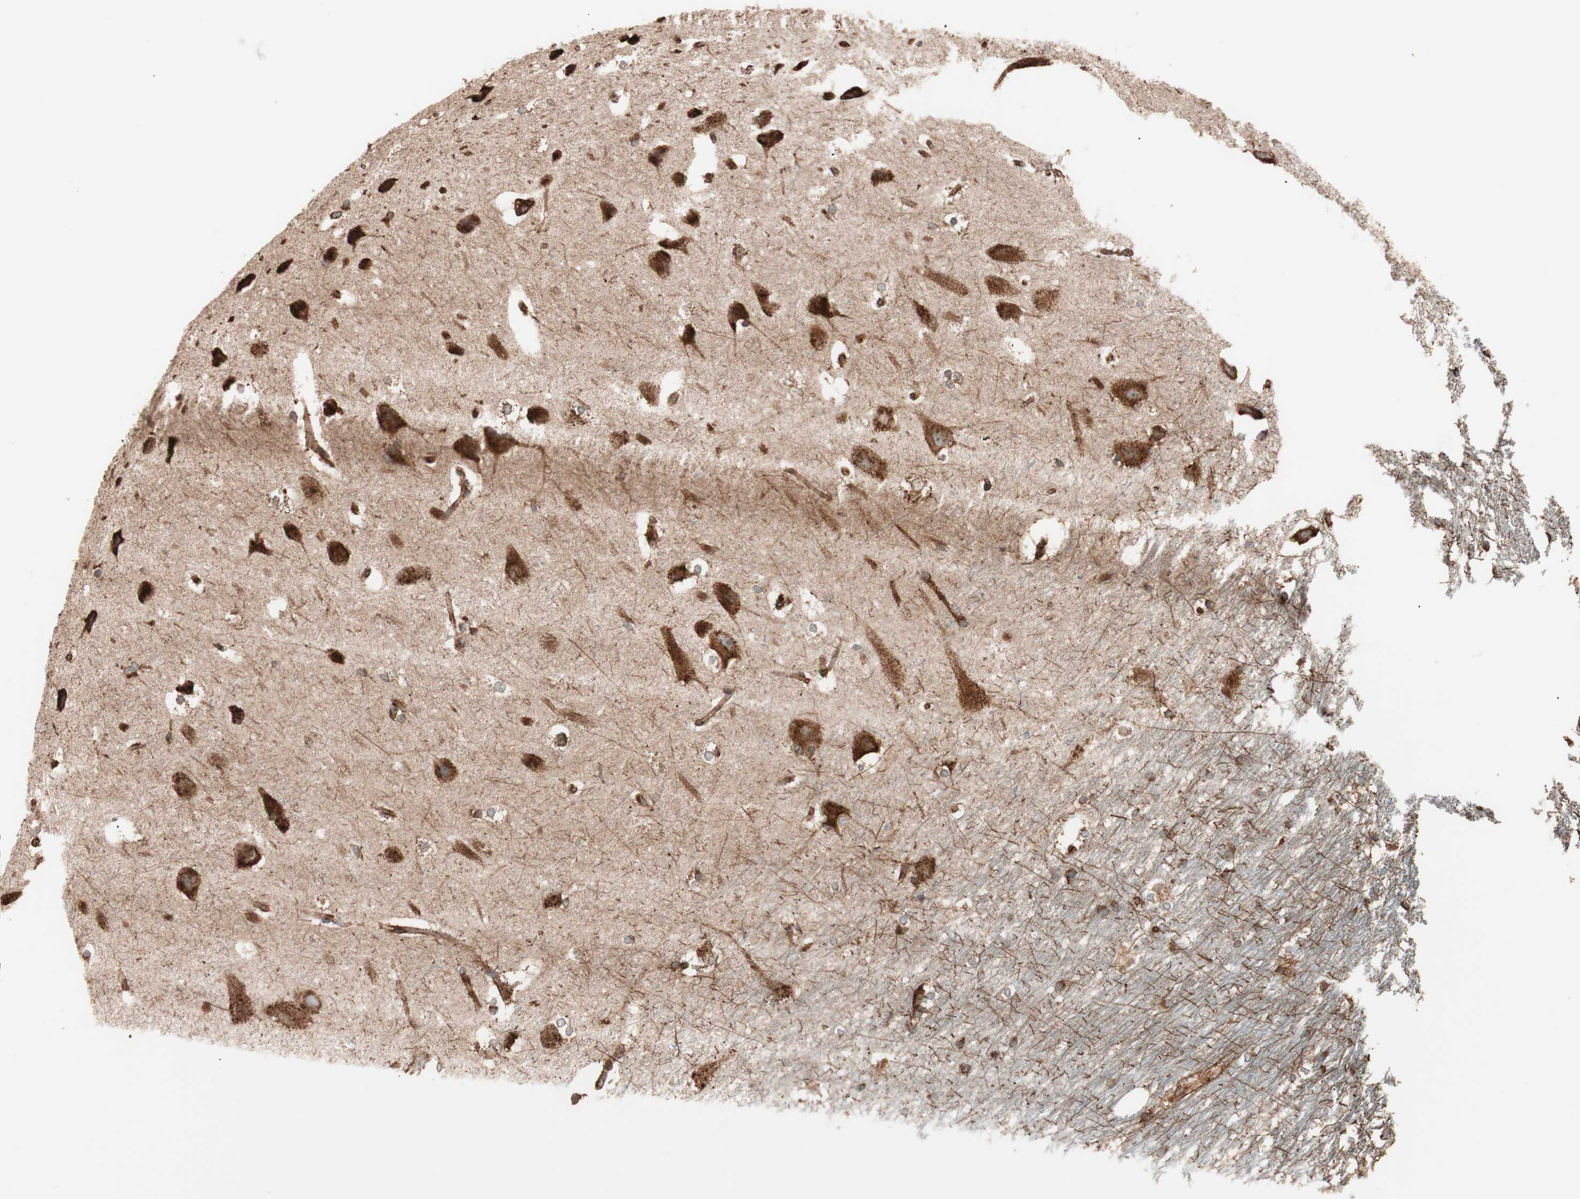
{"staining": {"intensity": "moderate", "quantity": "25%-75%", "location": "cytoplasmic/membranous"}, "tissue": "hippocampus", "cell_type": "Glial cells", "image_type": "normal", "snomed": [{"axis": "morphology", "description": "Normal tissue, NOS"}, {"axis": "topography", "description": "Hippocampus"}], "caption": "A brown stain highlights moderate cytoplasmic/membranous expression of a protein in glial cells of normal hippocampus. The protein of interest is shown in brown color, while the nuclei are stained blue.", "gene": "VEGFA", "patient": {"sex": "female", "age": 19}}